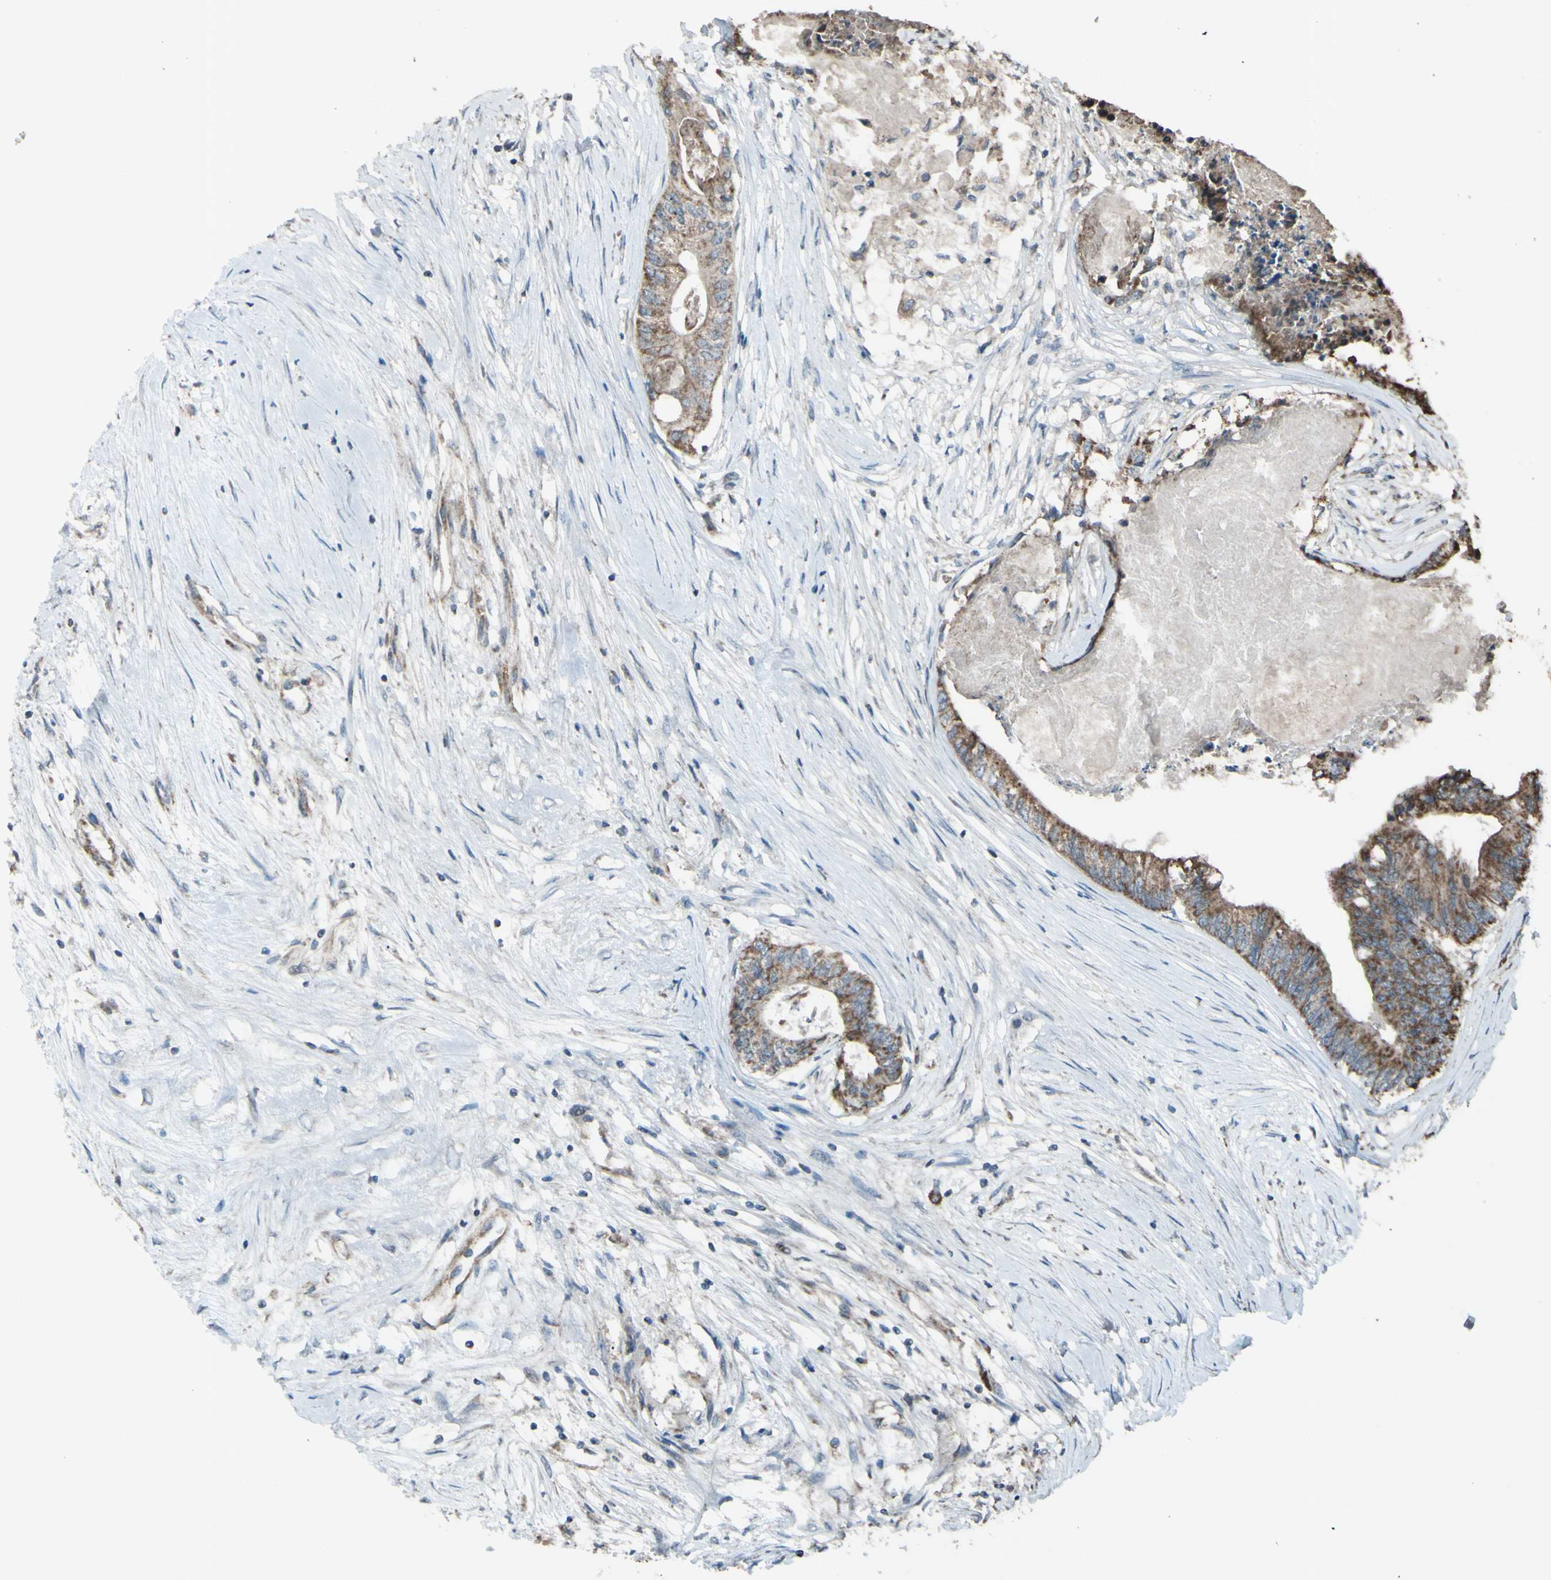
{"staining": {"intensity": "moderate", "quantity": ">75%", "location": "cytoplasmic/membranous"}, "tissue": "colorectal cancer", "cell_type": "Tumor cells", "image_type": "cancer", "snomed": [{"axis": "morphology", "description": "Adenocarcinoma, NOS"}, {"axis": "topography", "description": "Rectum"}], "caption": "Human colorectal cancer (adenocarcinoma) stained with a brown dye reveals moderate cytoplasmic/membranous positive positivity in approximately >75% of tumor cells.", "gene": "ACOT8", "patient": {"sex": "male", "age": 63}}